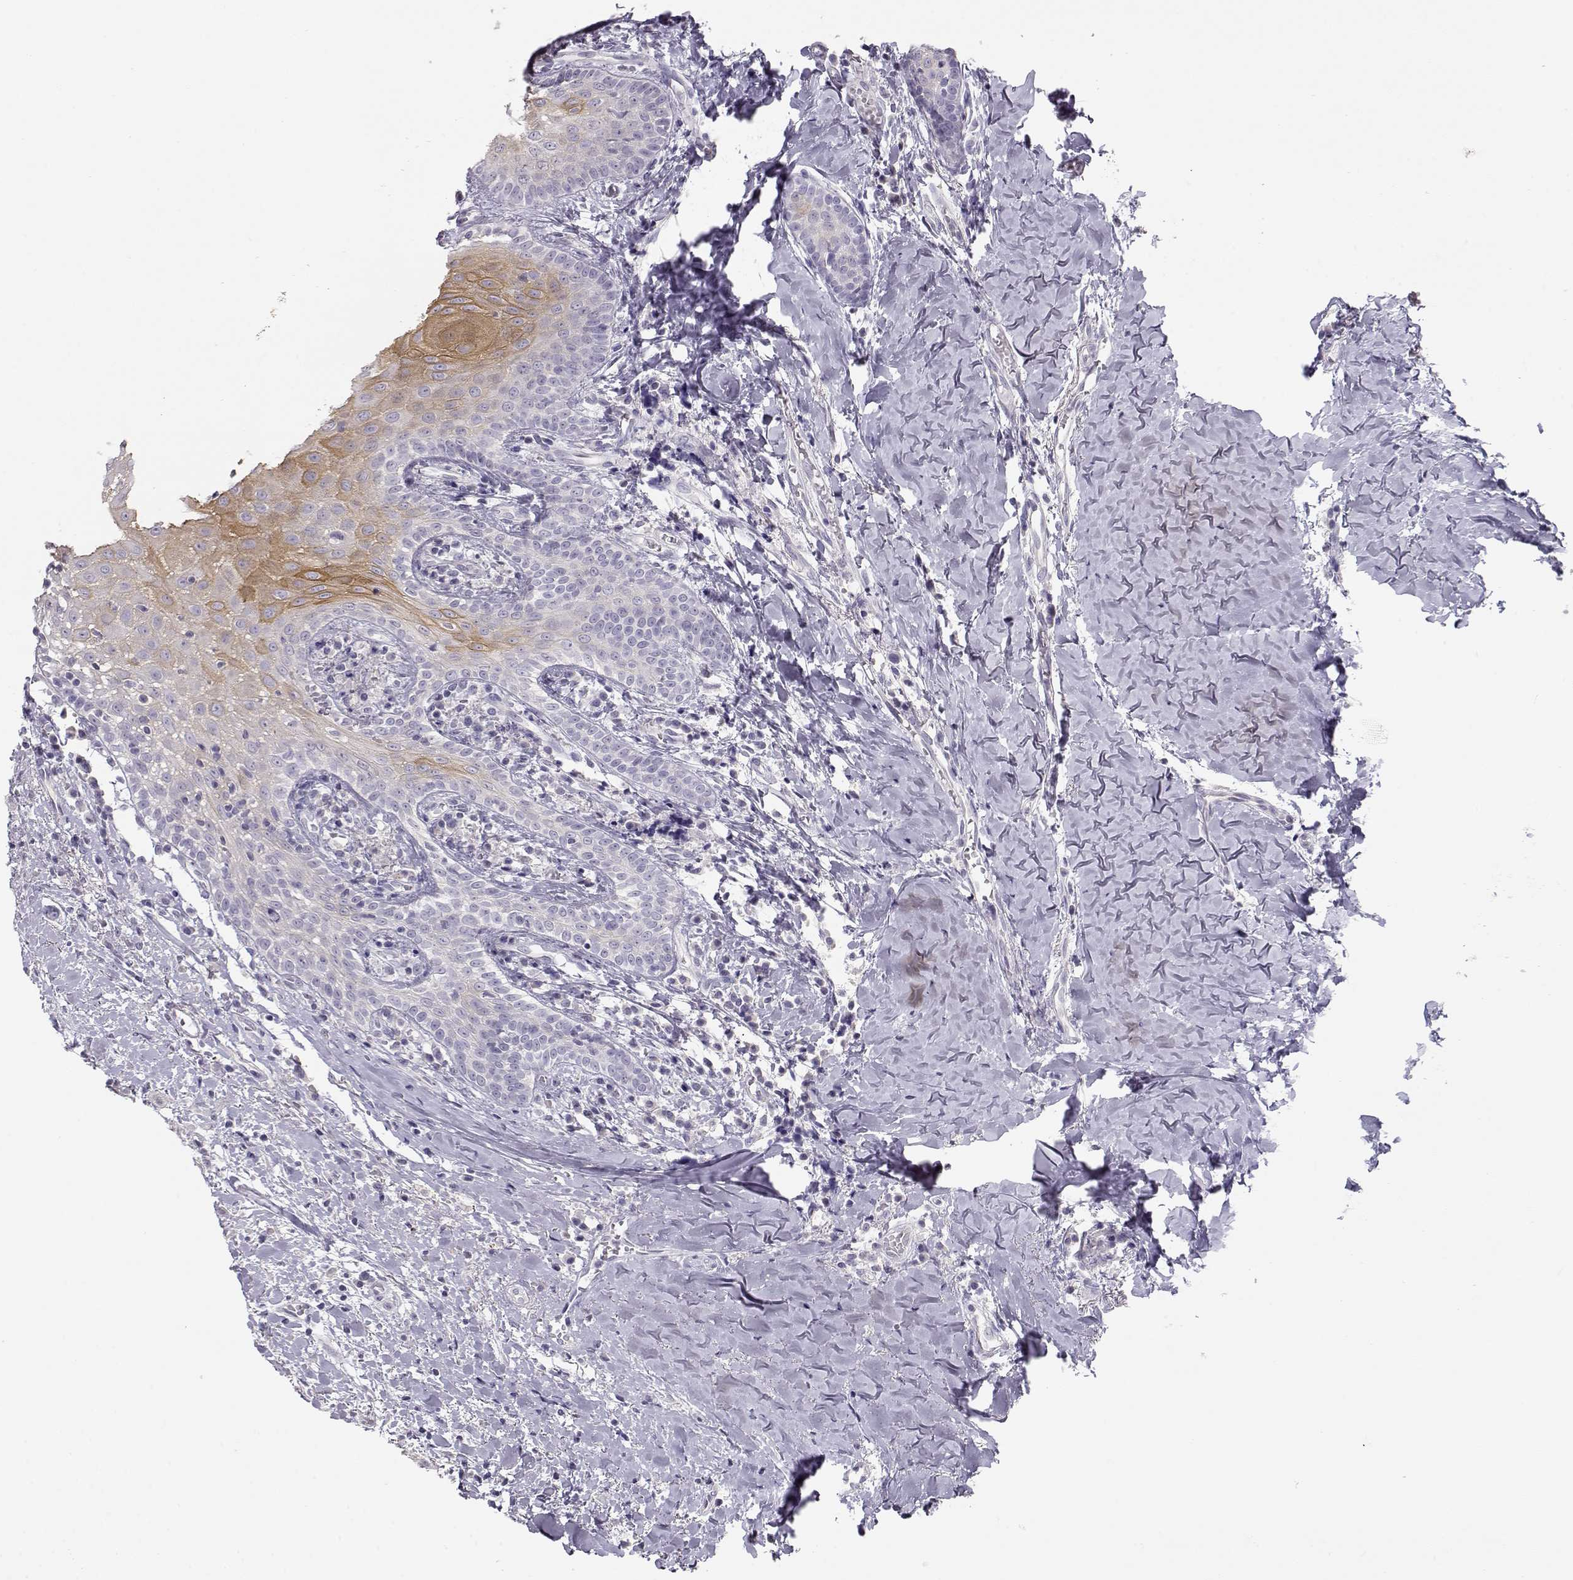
{"staining": {"intensity": "negative", "quantity": "none", "location": "none"}, "tissue": "head and neck cancer", "cell_type": "Tumor cells", "image_type": "cancer", "snomed": [{"axis": "morphology", "description": "Normal tissue, NOS"}, {"axis": "morphology", "description": "Squamous cell carcinoma, NOS"}, {"axis": "topography", "description": "Oral tissue"}, {"axis": "topography", "description": "Salivary gland"}, {"axis": "topography", "description": "Head-Neck"}], "caption": "Immunohistochemistry (IHC) image of neoplastic tissue: human head and neck cancer (squamous cell carcinoma) stained with DAB (3,3'-diaminobenzidine) exhibits no significant protein staining in tumor cells.", "gene": "NUTM1", "patient": {"sex": "female", "age": 62}}